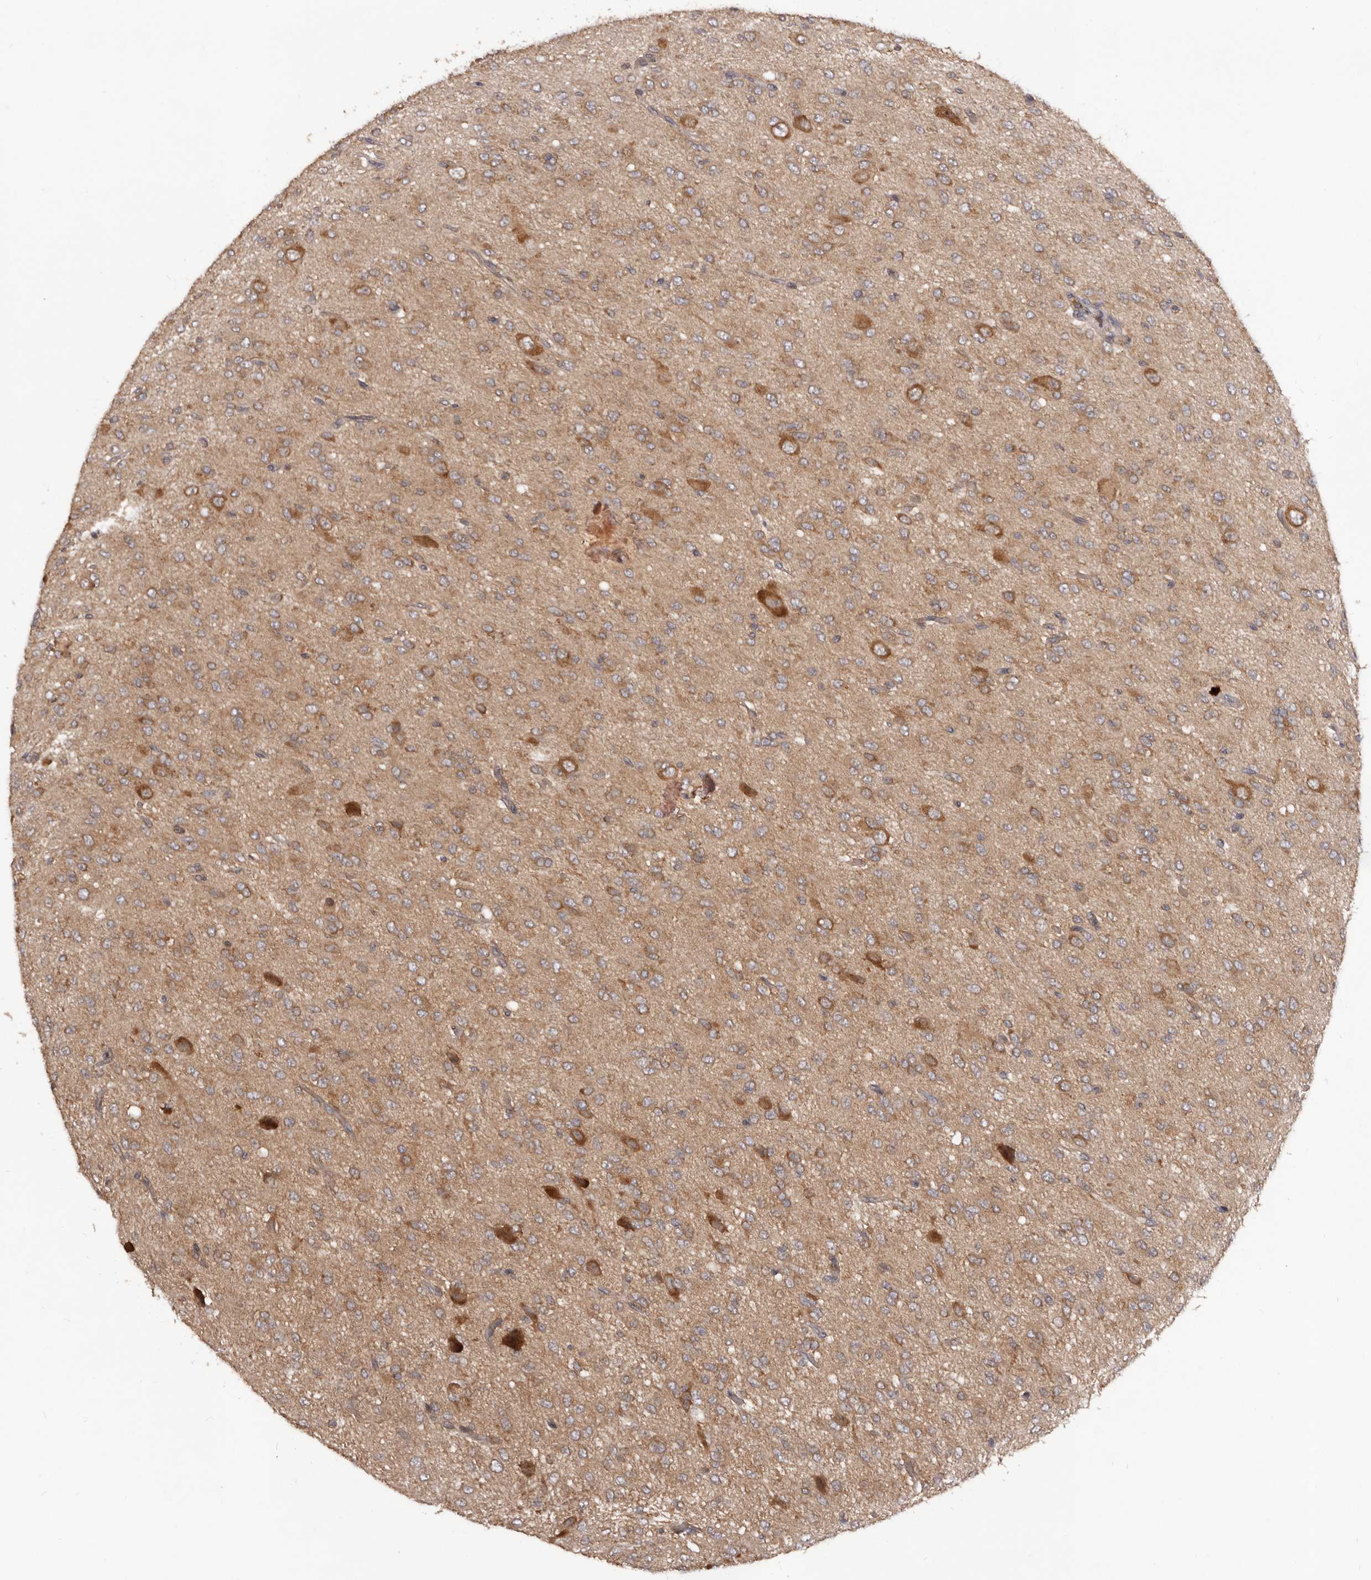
{"staining": {"intensity": "moderate", "quantity": ">75%", "location": "cytoplasmic/membranous"}, "tissue": "glioma", "cell_type": "Tumor cells", "image_type": "cancer", "snomed": [{"axis": "morphology", "description": "Glioma, malignant, High grade"}, {"axis": "topography", "description": "Brain"}], "caption": "Immunohistochemical staining of human glioma exhibits medium levels of moderate cytoplasmic/membranous protein expression in about >75% of tumor cells.", "gene": "HBS1L", "patient": {"sex": "female", "age": 59}}